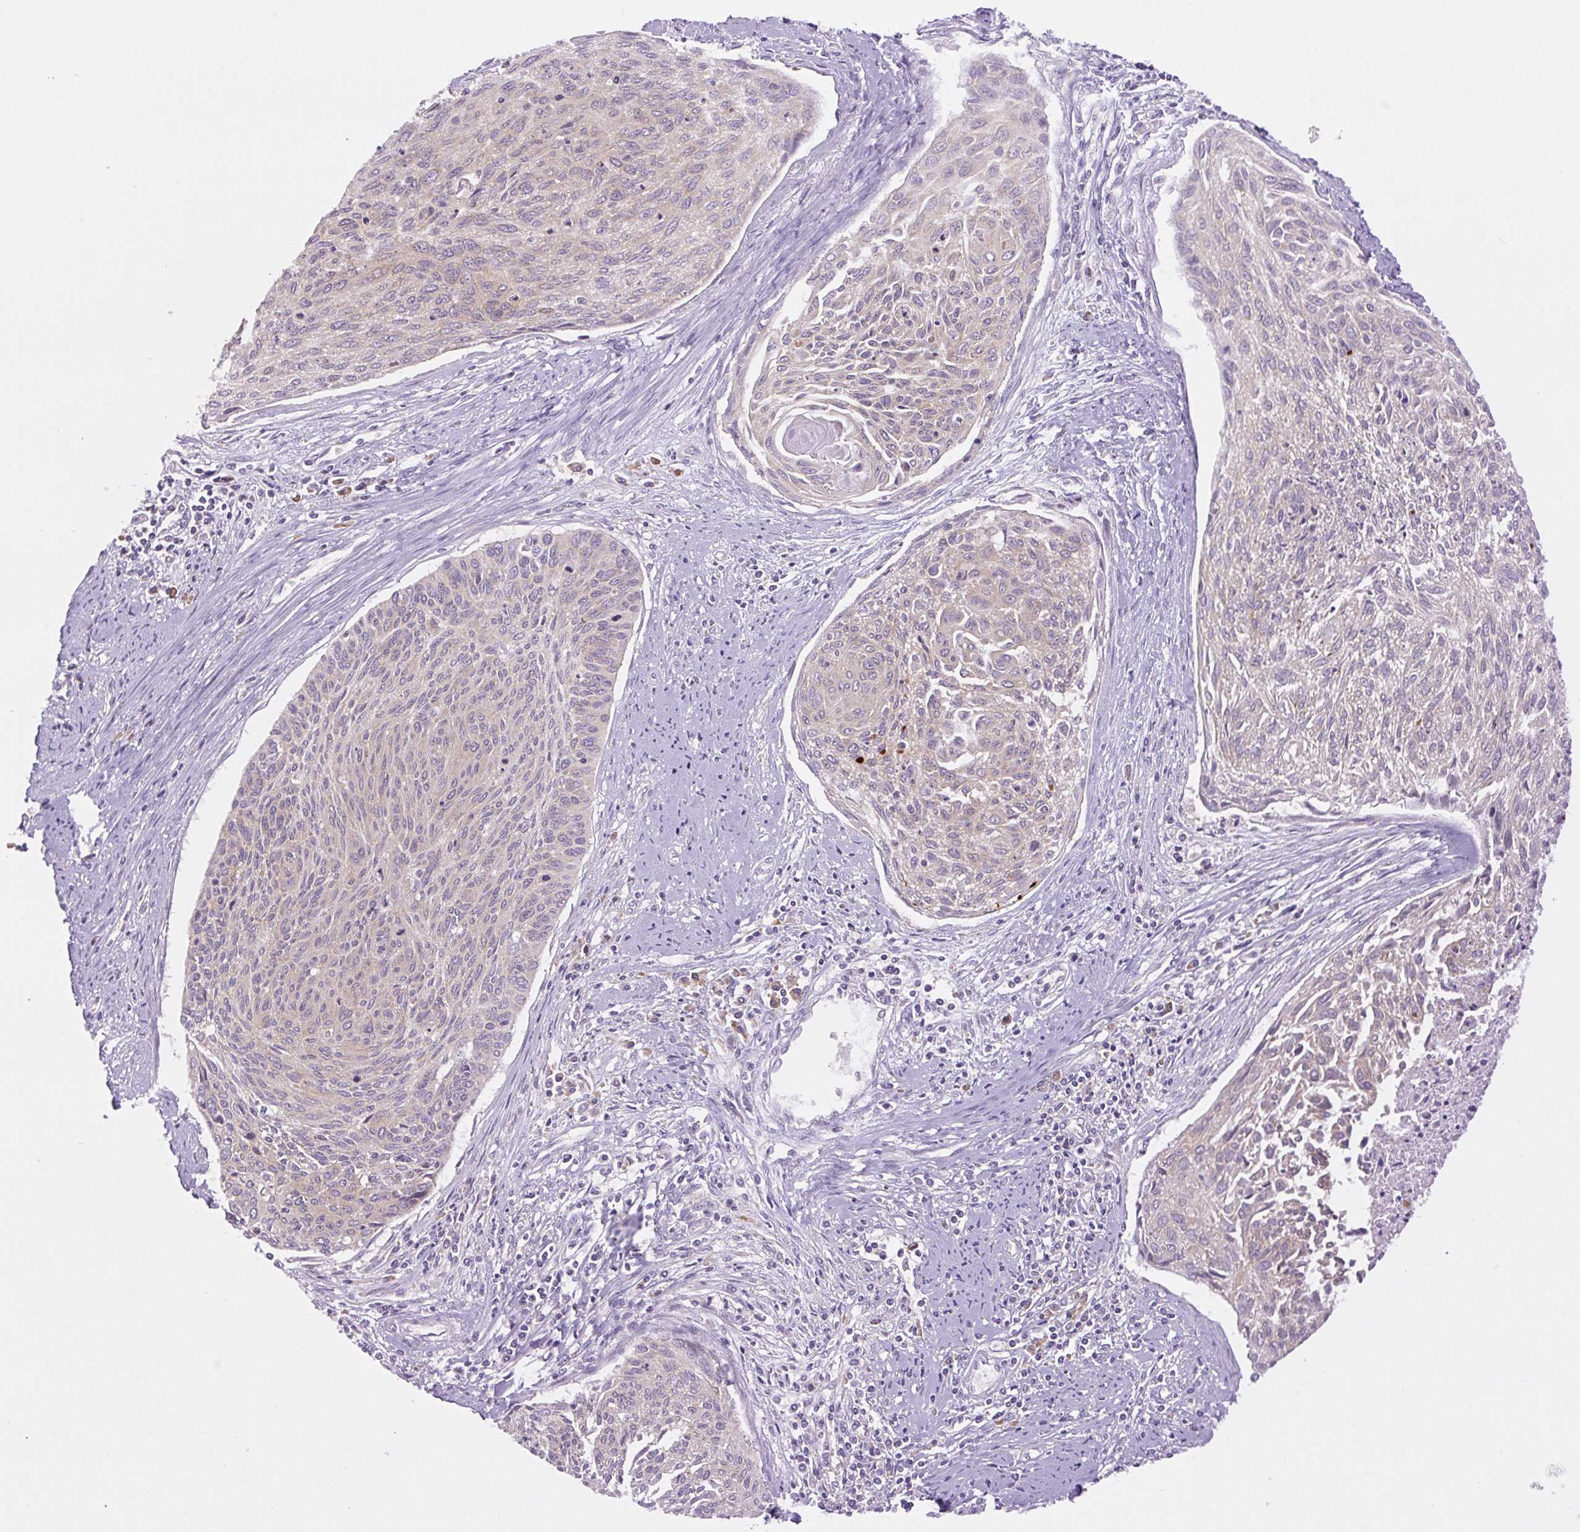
{"staining": {"intensity": "weak", "quantity": "25%-75%", "location": "cytoplasmic/membranous"}, "tissue": "cervical cancer", "cell_type": "Tumor cells", "image_type": "cancer", "snomed": [{"axis": "morphology", "description": "Squamous cell carcinoma, NOS"}, {"axis": "topography", "description": "Cervix"}], "caption": "Approximately 25%-75% of tumor cells in squamous cell carcinoma (cervical) exhibit weak cytoplasmic/membranous protein staining as visualized by brown immunohistochemical staining.", "gene": "MINK1", "patient": {"sex": "female", "age": 55}}